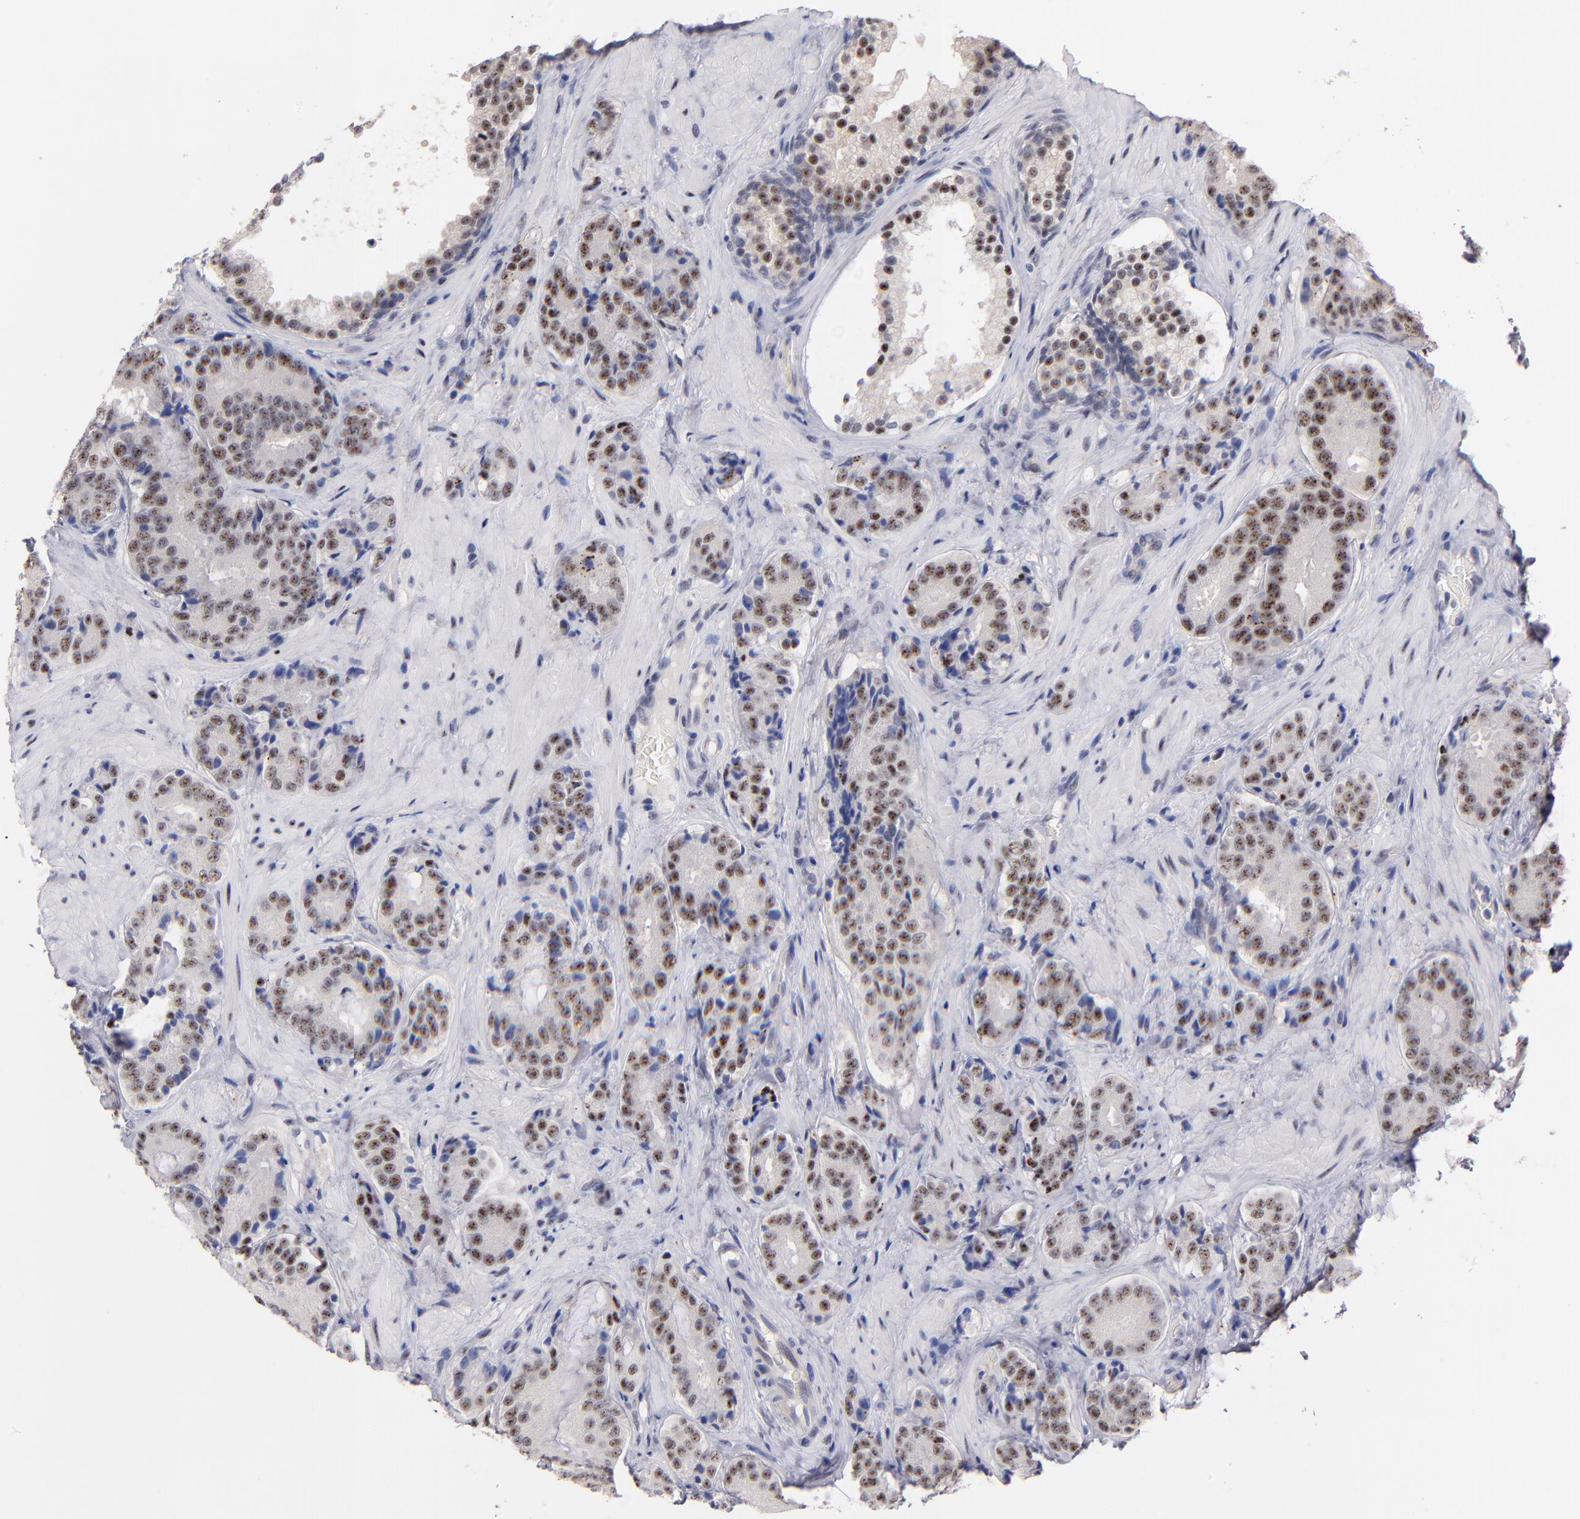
{"staining": {"intensity": "moderate", "quantity": "25%-75%", "location": "nuclear"}, "tissue": "prostate cancer", "cell_type": "Tumor cells", "image_type": "cancer", "snomed": [{"axis": "morphology", "description": "Adenocarcinoma, High grade"}, {"axis": "topography", "description": "Prostate"}], "caption": "This histopathology image shows prostate high-grade adenocarcinoma stained with immunohistochemistry to label a protein in brown. The nuclear of tumor cells show moderate positivity for the protein. Nuclei are counter-stained blue.", "gene": "RAF1", "patient": {"sex": "male", "age": 70}}